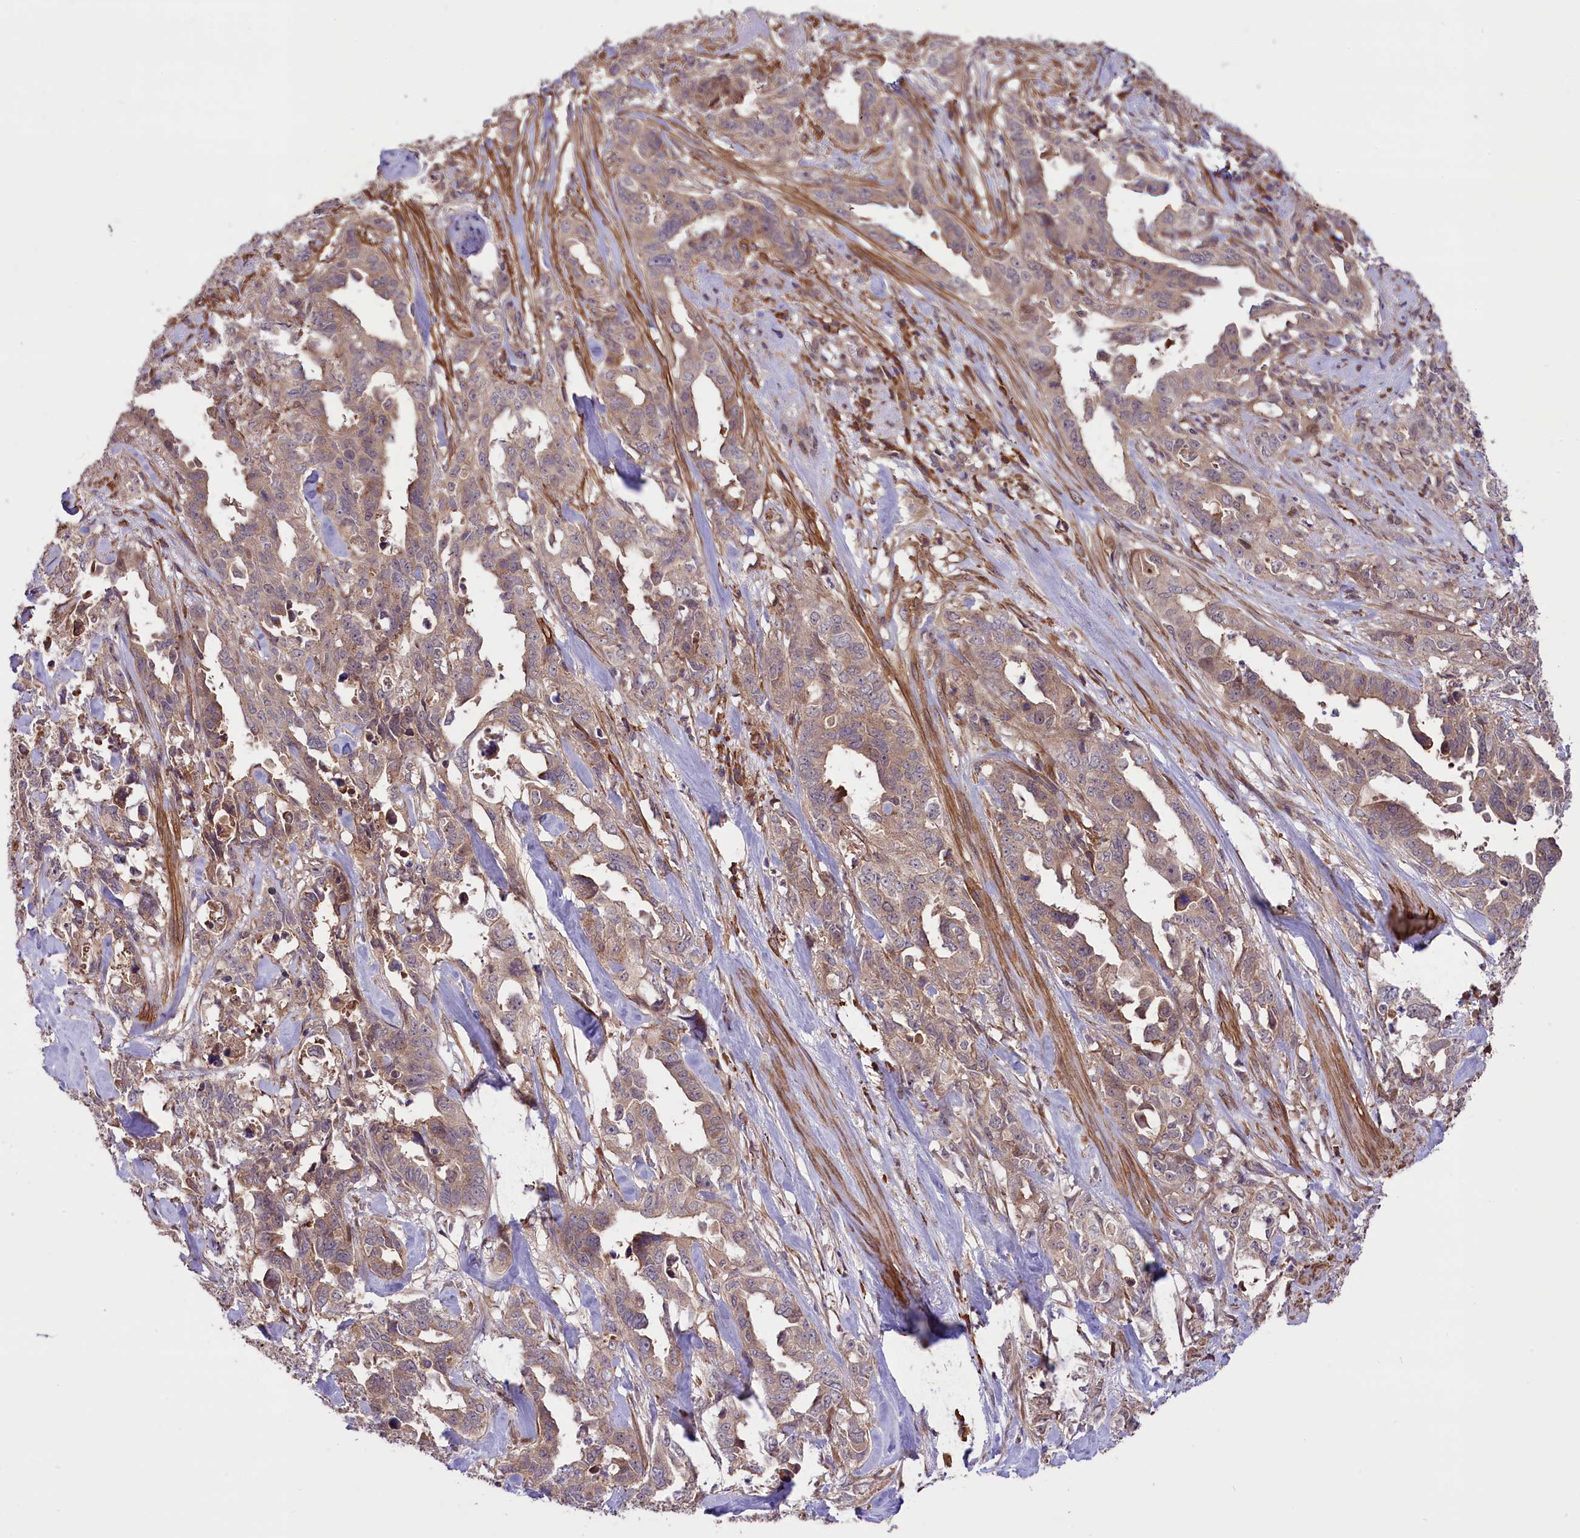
{"staining": {"intensity": "weak", "quantity": "25%-75%", "location": "cytoplasmic/membranous"}, "tissue": "endometrial cancer", "cell_type": "Tumor cells", "image_type": "cancer", "snomed": [{"axis": "morphology", "description": "Adenocarcinoma, NOS"}, {"axis": "topography", "description": "Endometrium"}], "caption": "Brown immunohistochemical staining in human endometrial cancer displays weak cytoplasmic/membranous positivity in approximately 25%-75% of tumor cells.", "gene": "HDAC5", "patient": {"sex": "female", "age": 65}}